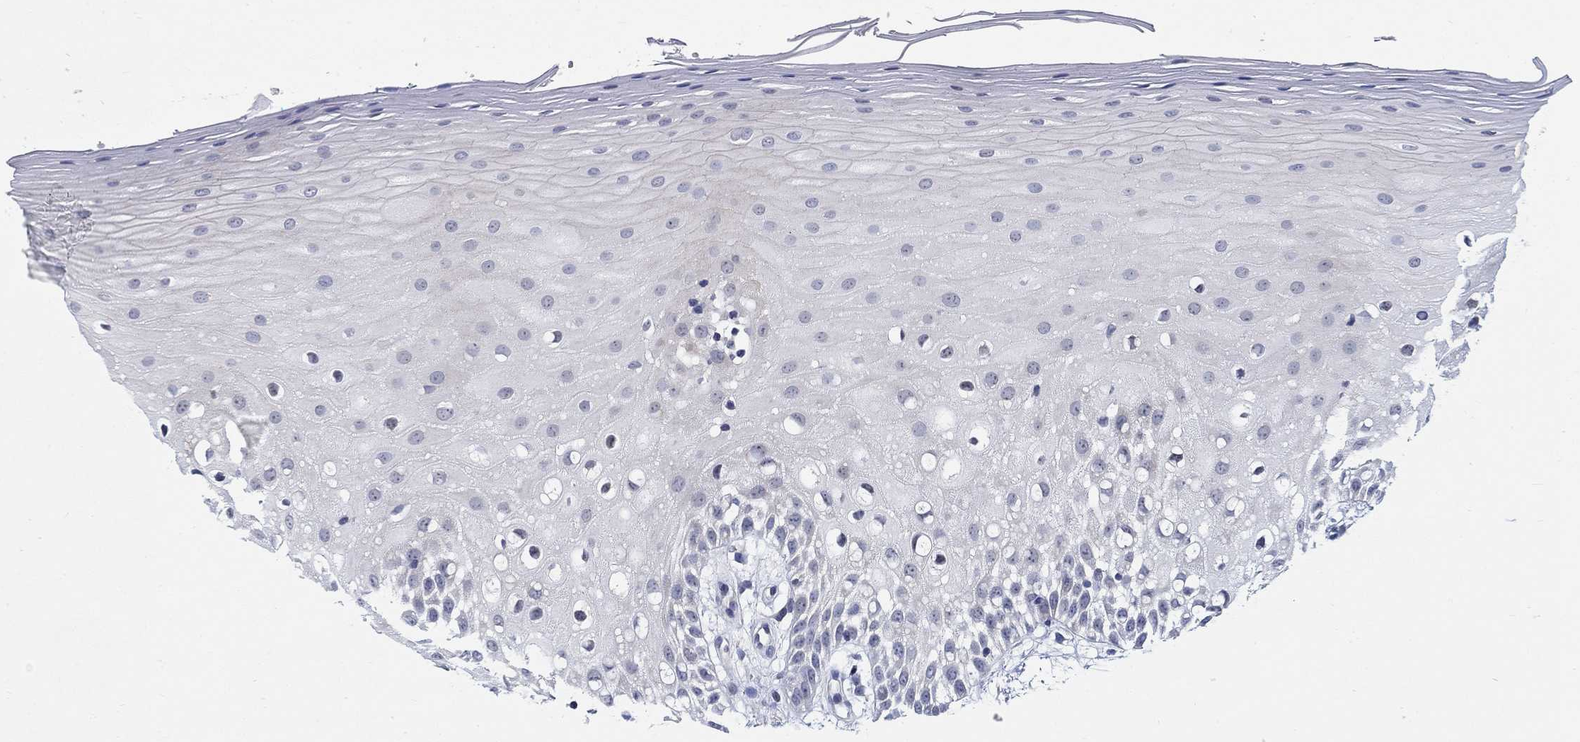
{"staining": {"intensity": "weak", "quantity": "<25%", "location": "cytoplasmic/membranous"}, "tissue": "oral mucosa", "cell_type": "Squamous epithelial cells", "image_type": "normal", "snomed": [{"axis": "morphology", "description": "Normal tissue, NOS"}, {"axis": "morphology", "description": "Squamous cell carcinoma, NOS"}, {"axis": "topography", "description": "Oral tissue"}, {"axis": "topography", "description": "Head-Neck"}], "caption": "Protein analysis of normal oral mucosa reveals no significant positivity in squamous epithelial cells. (Stains: DAB (3,3'-diaminobenzidine) IHC with hematoxylin counter stain, Microscopy: brightfield microscopy at high magnification).", "gene": "SMIM18", "patient": {"sex": "female", "age": 75}}